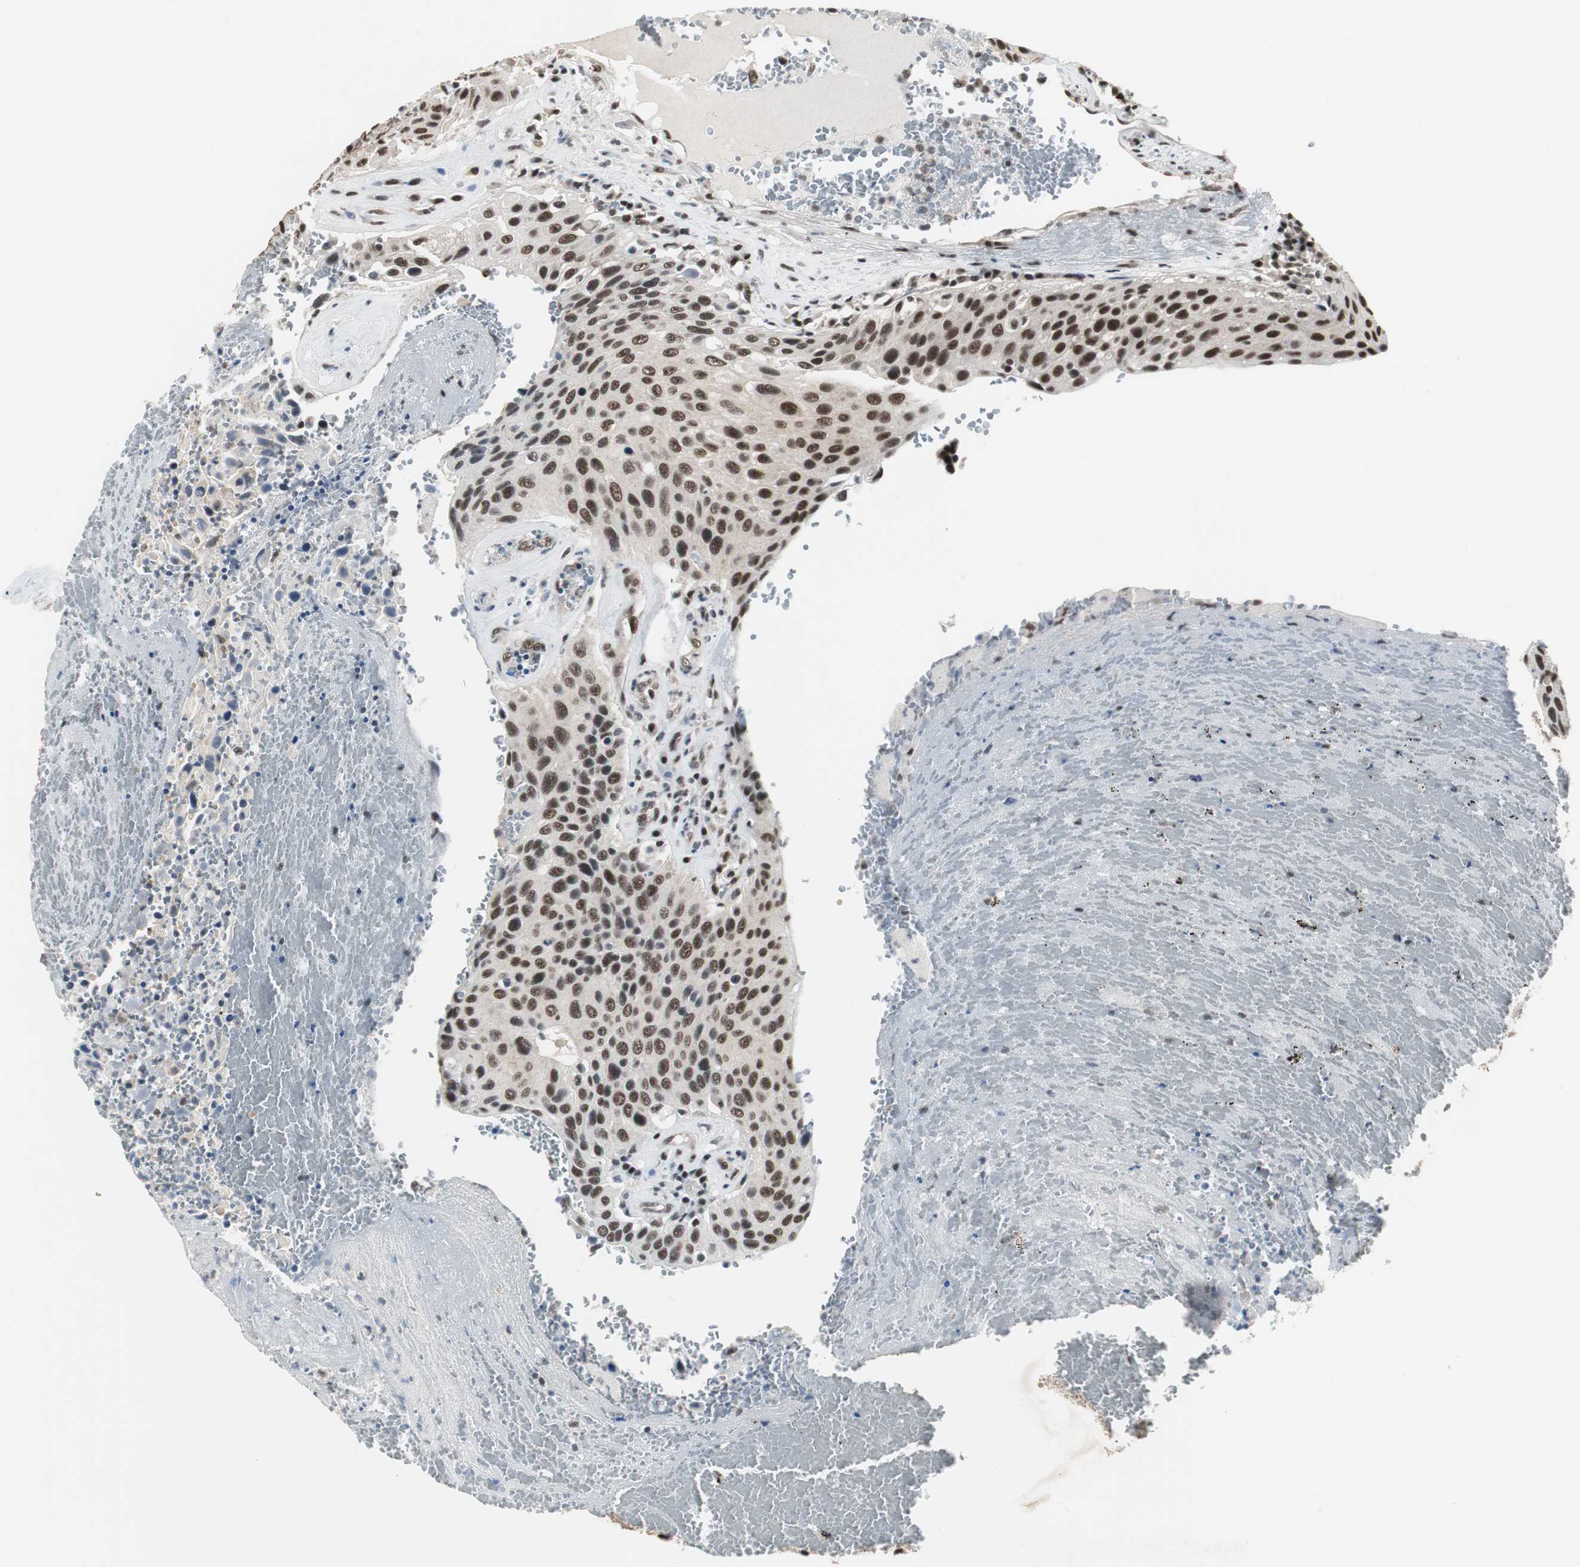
{"staining": {"intensity": "strong", "quantity": ">75%", "location": "nuclear"}, "tissue": "urothelial cancer", "cell_type": "Tumor cells", "image_type": "cancer", "snomed": [{"axis": "morphology", "description": "Urothelial carcinoma, High grade"}, {"axis": "topography", "description": "Urinary bladder"}], "caption": "Brown immunohistochemical staining in urothelial carcinoma (high-grade) displays strong nuclear positivity in about >75% of tumor cells.", "gene": "CDK9", "patient": {"sex": "male", "age": 66}}